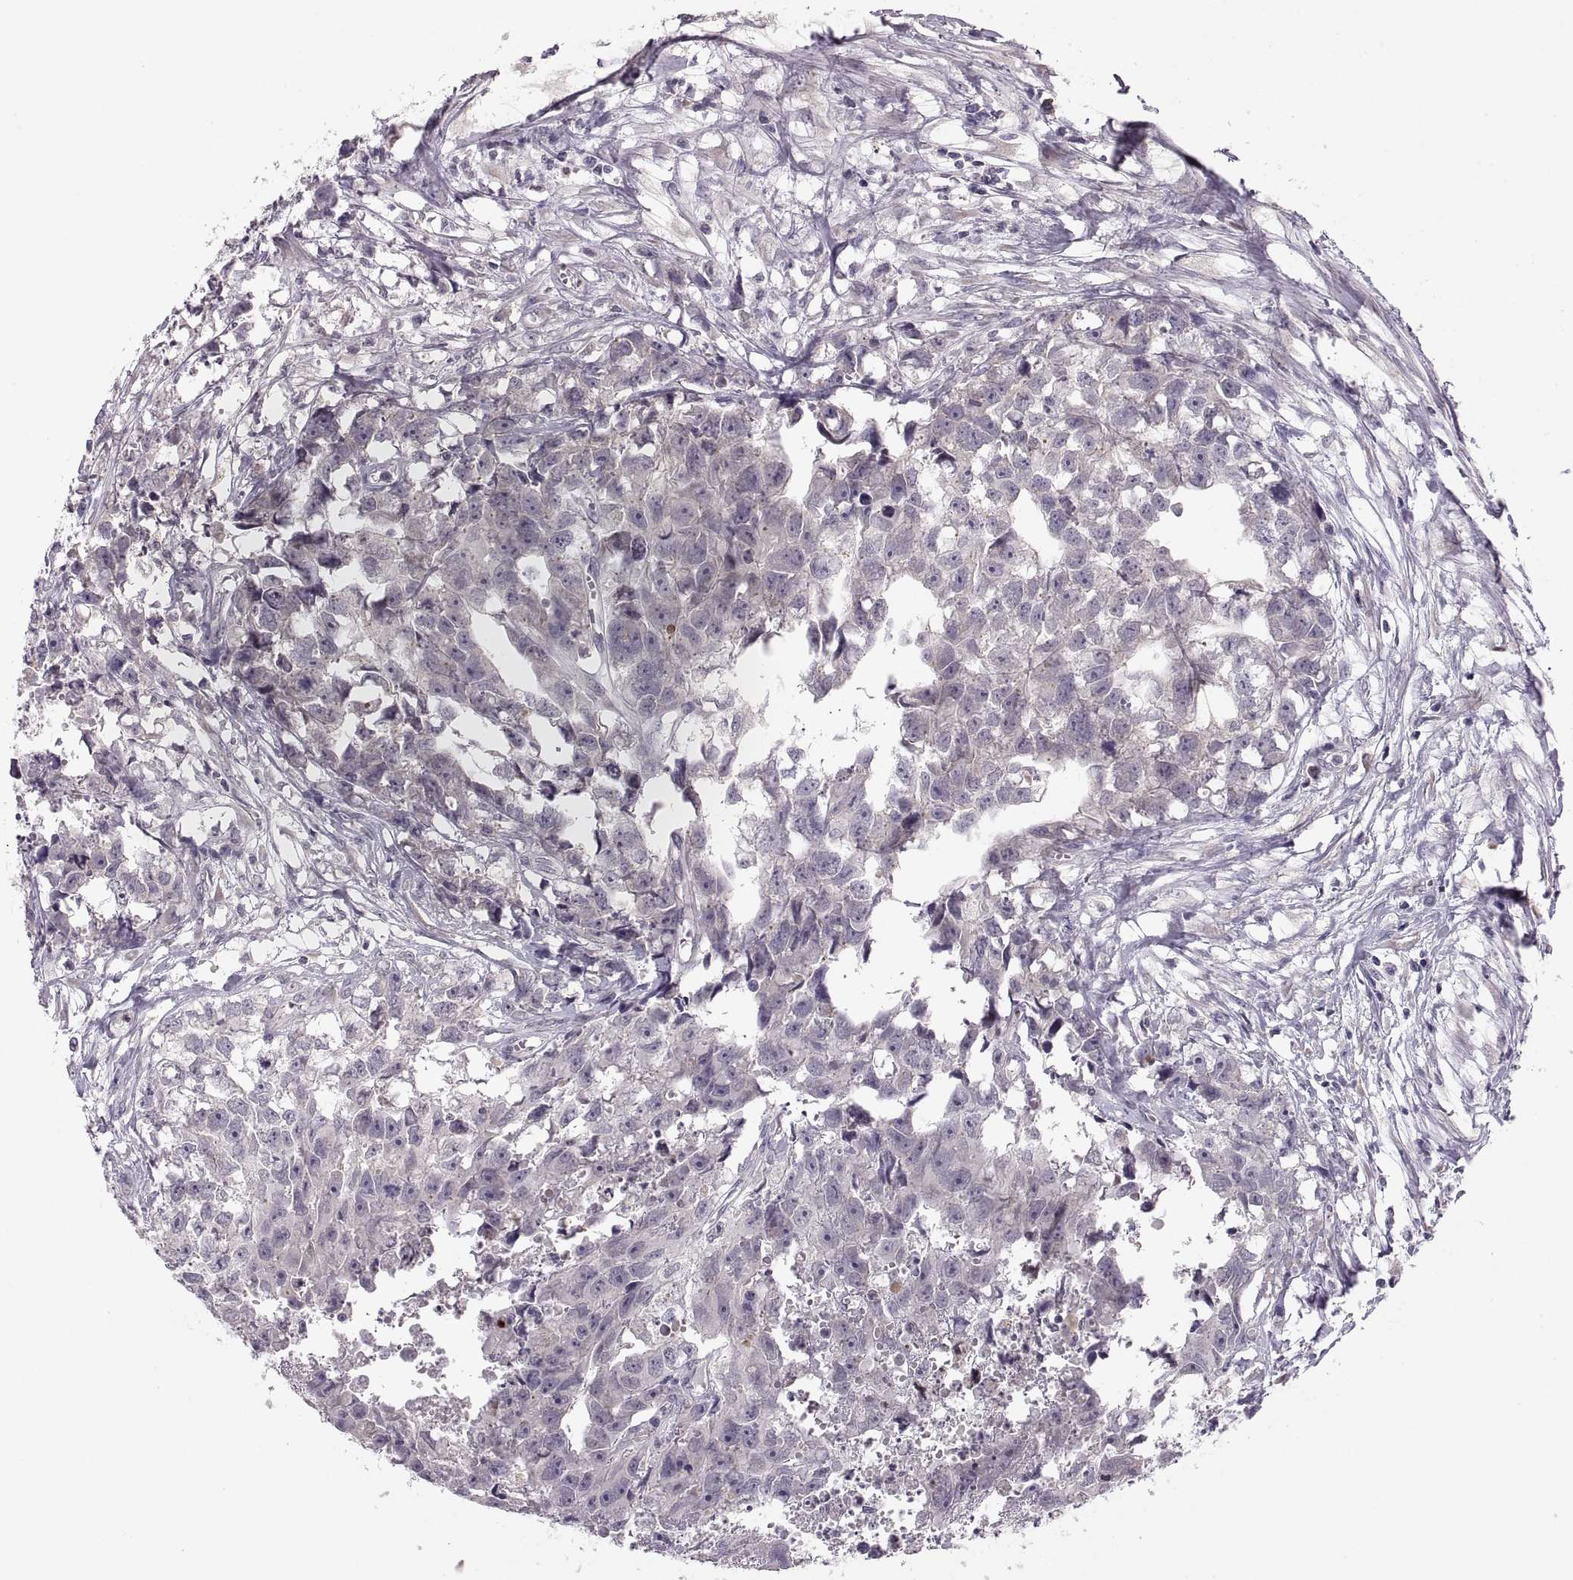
{"staining": {"intensity": "negative", "quantity": "none", "location": "none"}, "tissue": "testis cancer", "cell_type": "Tumor cells", "image_type": "cancer", "snomed": [{"axis": "morphology", "description": "Carcinoma, Embryonal, NOS"}, {"axis": "morphology", "description": "Teratoma, malignant, NOS"}, {"axis": "topography", "description": "Testis"}], "caption": "This image is of malignant teratoma (testis) stained with immunohistochemistry (IHC) to label a protein in brown with the nuclei are counter-stained blue. There is no positivity in tumor cells. (Stains: DAB immunohistochemistry with hematoxylin counter stain, Microscopy: brightfield microscopy at high magnification).", "gene": "ADH6", "patient": {"sex": "male", "age": 44}}